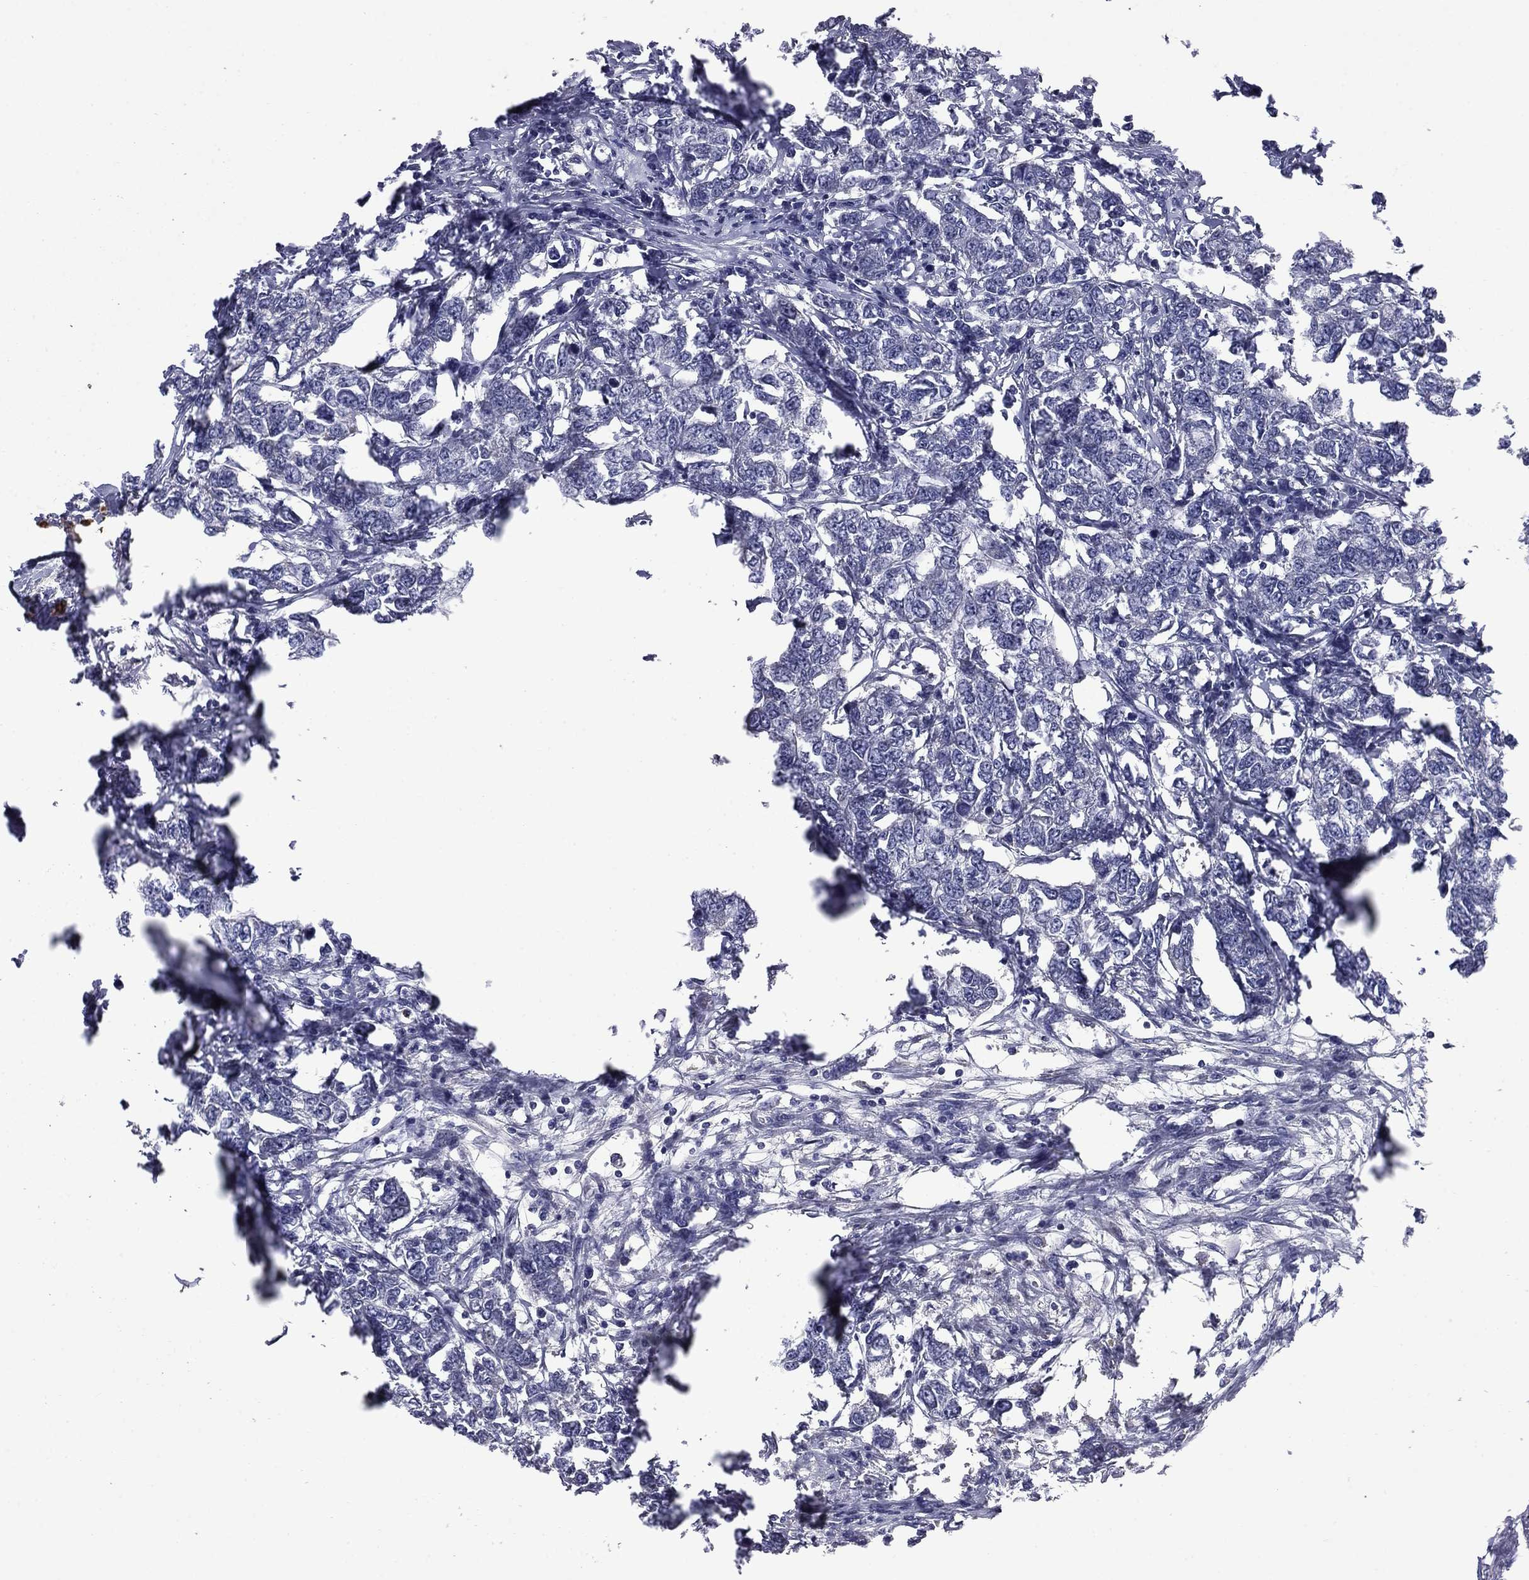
{"staining": {"intensity": "negative", "quantity": "none", "location": "none"}, "tissue": "breast cancer", "cell_type": "Tumor cells", "image_type": "cancer", "snomed": [{"axis": "morphology", "description": "Duct carcinoma"}, {"axis": "topography", "description": "Breast"}], "caption": "A histopathology image of breast cancer (invasive ductal carcinoma) stained for a protein displays no brown staining in tumor cells.", "gene": "CEACAM7", "patient": {"sex": "female", "age": 88}}